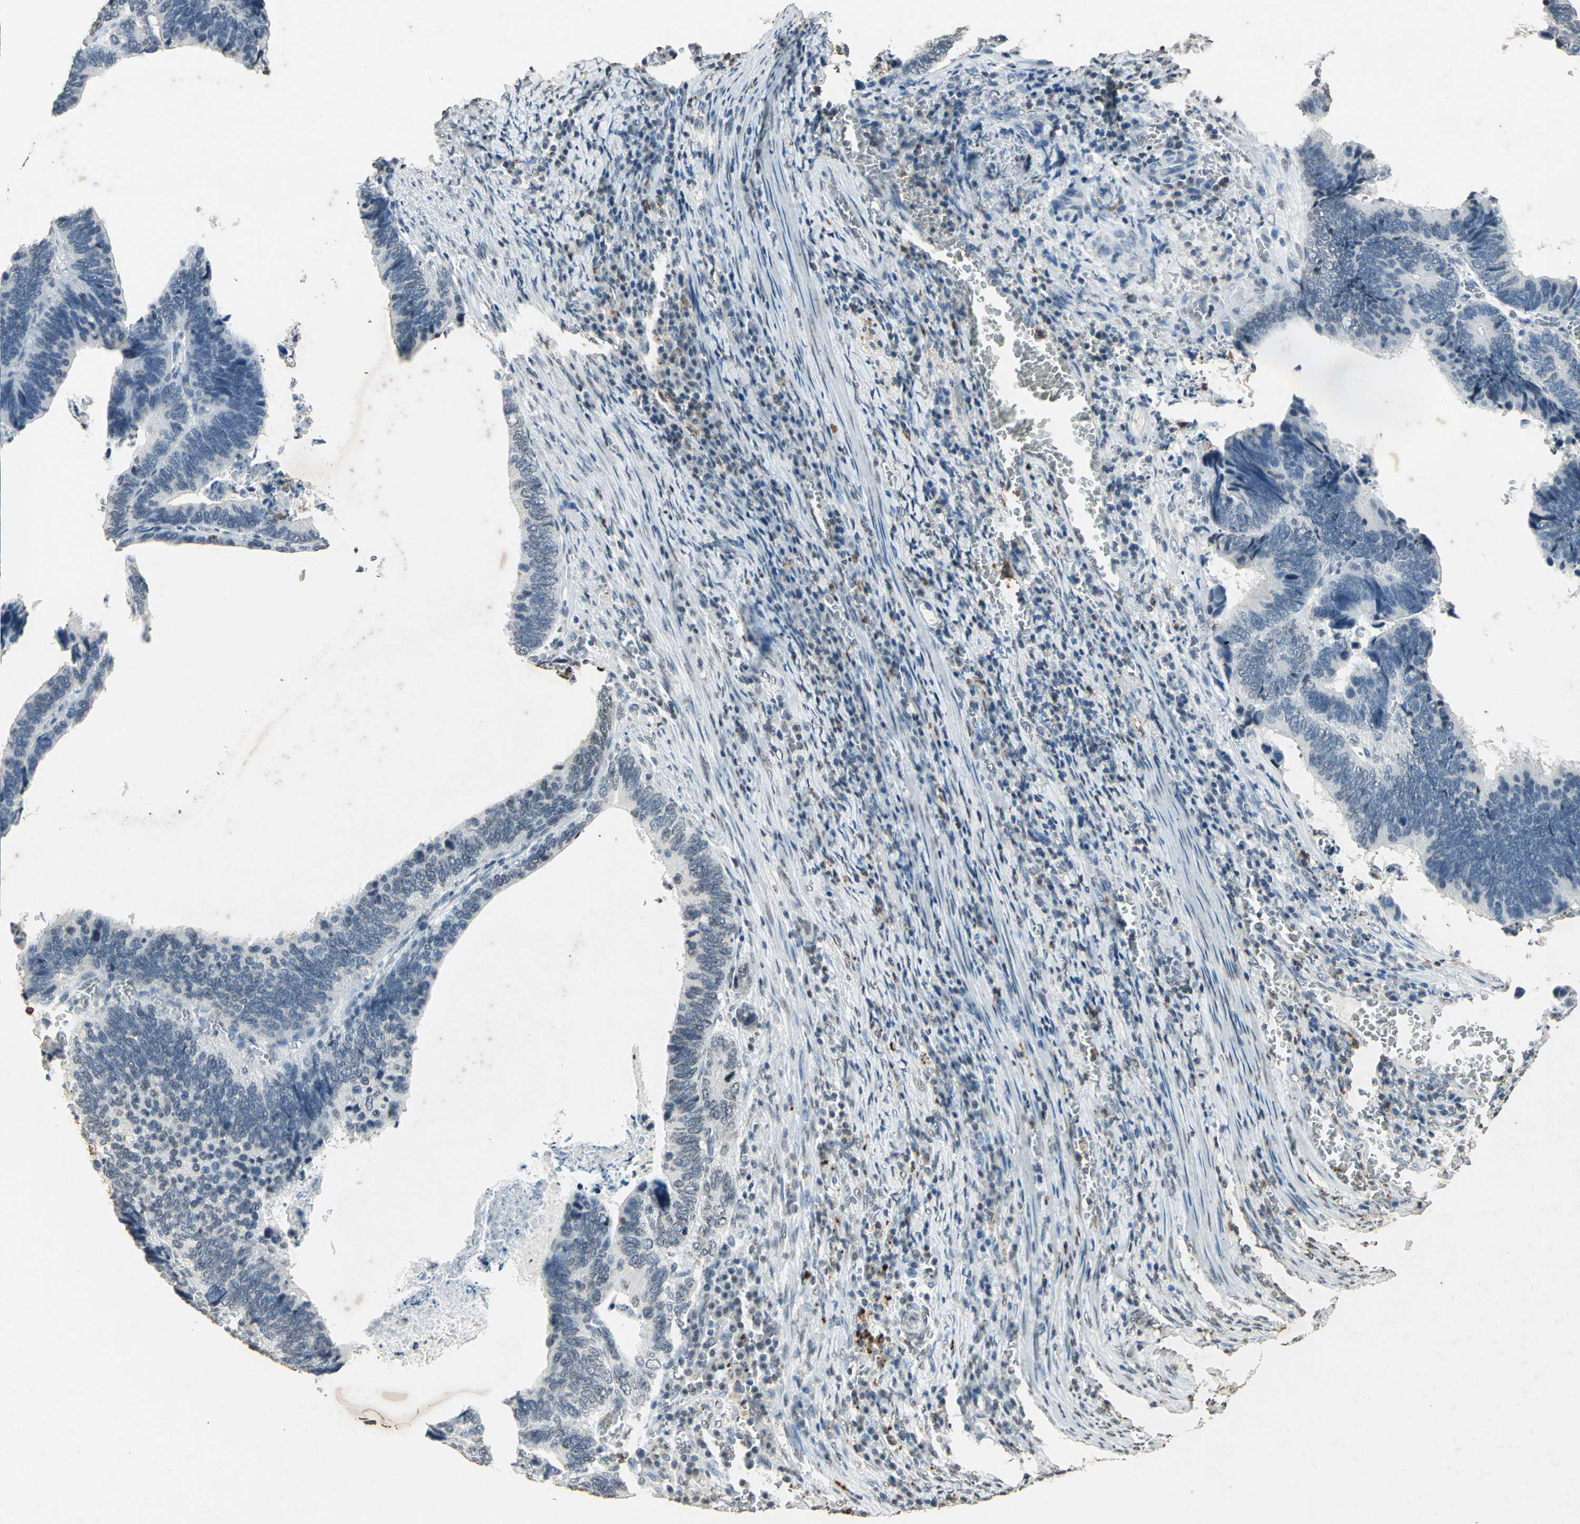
{"staining": {"intensity": "negative", "quantity": "none", "location": "none"}, "tissue": "colorectal cancer", "cell_type": "Tumor cells", "image_type": "cancer", "snomed": [{"axis": "morphology", "description": "Adenocarcinoma, NOS"}, {"axis": "topography", "description": "Colon"}], "caption": "Immunohistochemistry (IHC) of human colorectal cancer shows no staining in tumor cells.", "gene": "CAMK2B", "patient": {"sex": "male", "age": 72}}